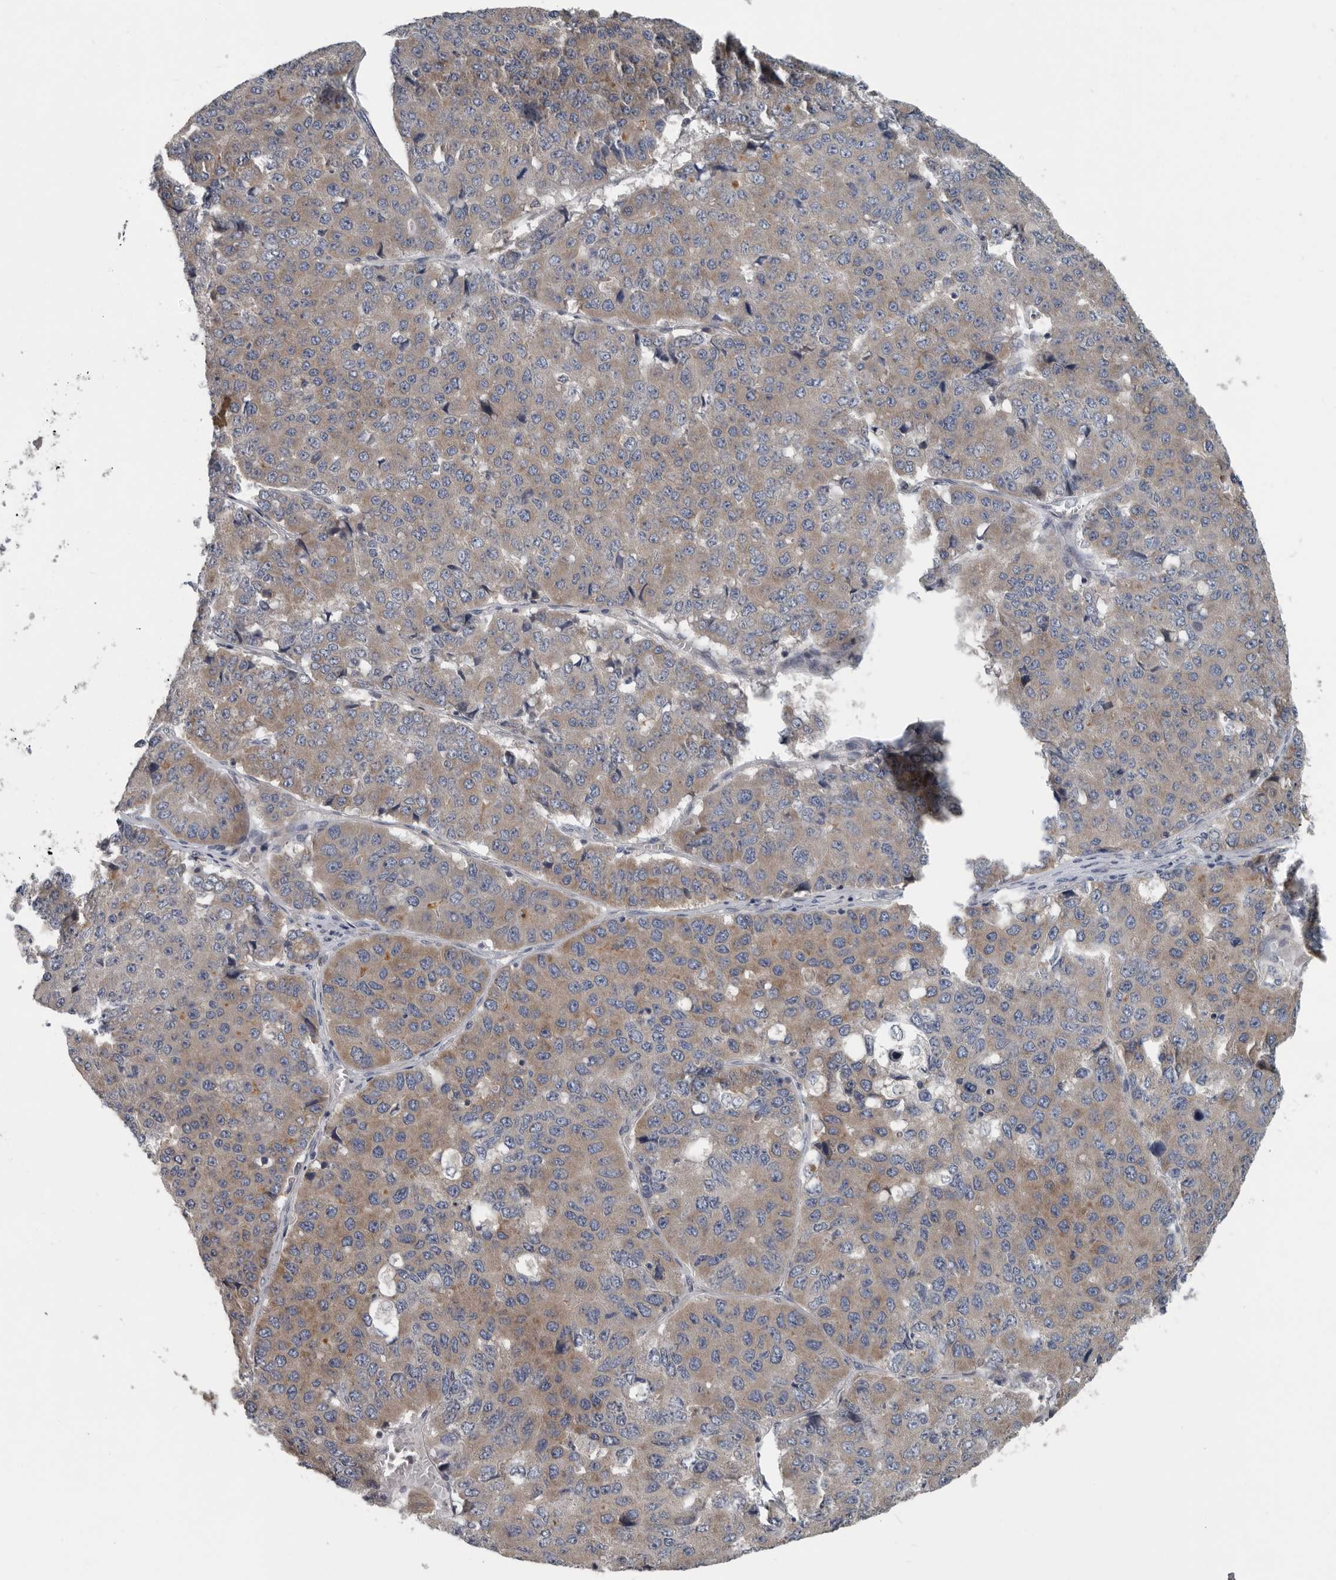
{"staining": {"intensity": "weak", "quantity": "25%-75%", "location": "cytoplasmic/membranous"}, "tissue": "pancreatic cancer", "cell_type": "Tumor cells", "image_type": "cancer", "snomed": [{"axis": "morphology", "description": "Adenocarcinoma, NOS"}, {"axis": "topography", "description": "Pancreas"}], "caption": "Immunohistochemistry (IHC) photomicrograph of neoplastic tissue: pancreatic cancer (adenocarcinoma) stained using immunohistochemistry (IHC) shows low levels of weak protein expression localized specifically in the cytoplasmic/membranous of tumor cells, appearing as a cytoplasmic/membranous brown color.", "gene": "TMEM199", "patient": {"sex": "male", "age": 50}}